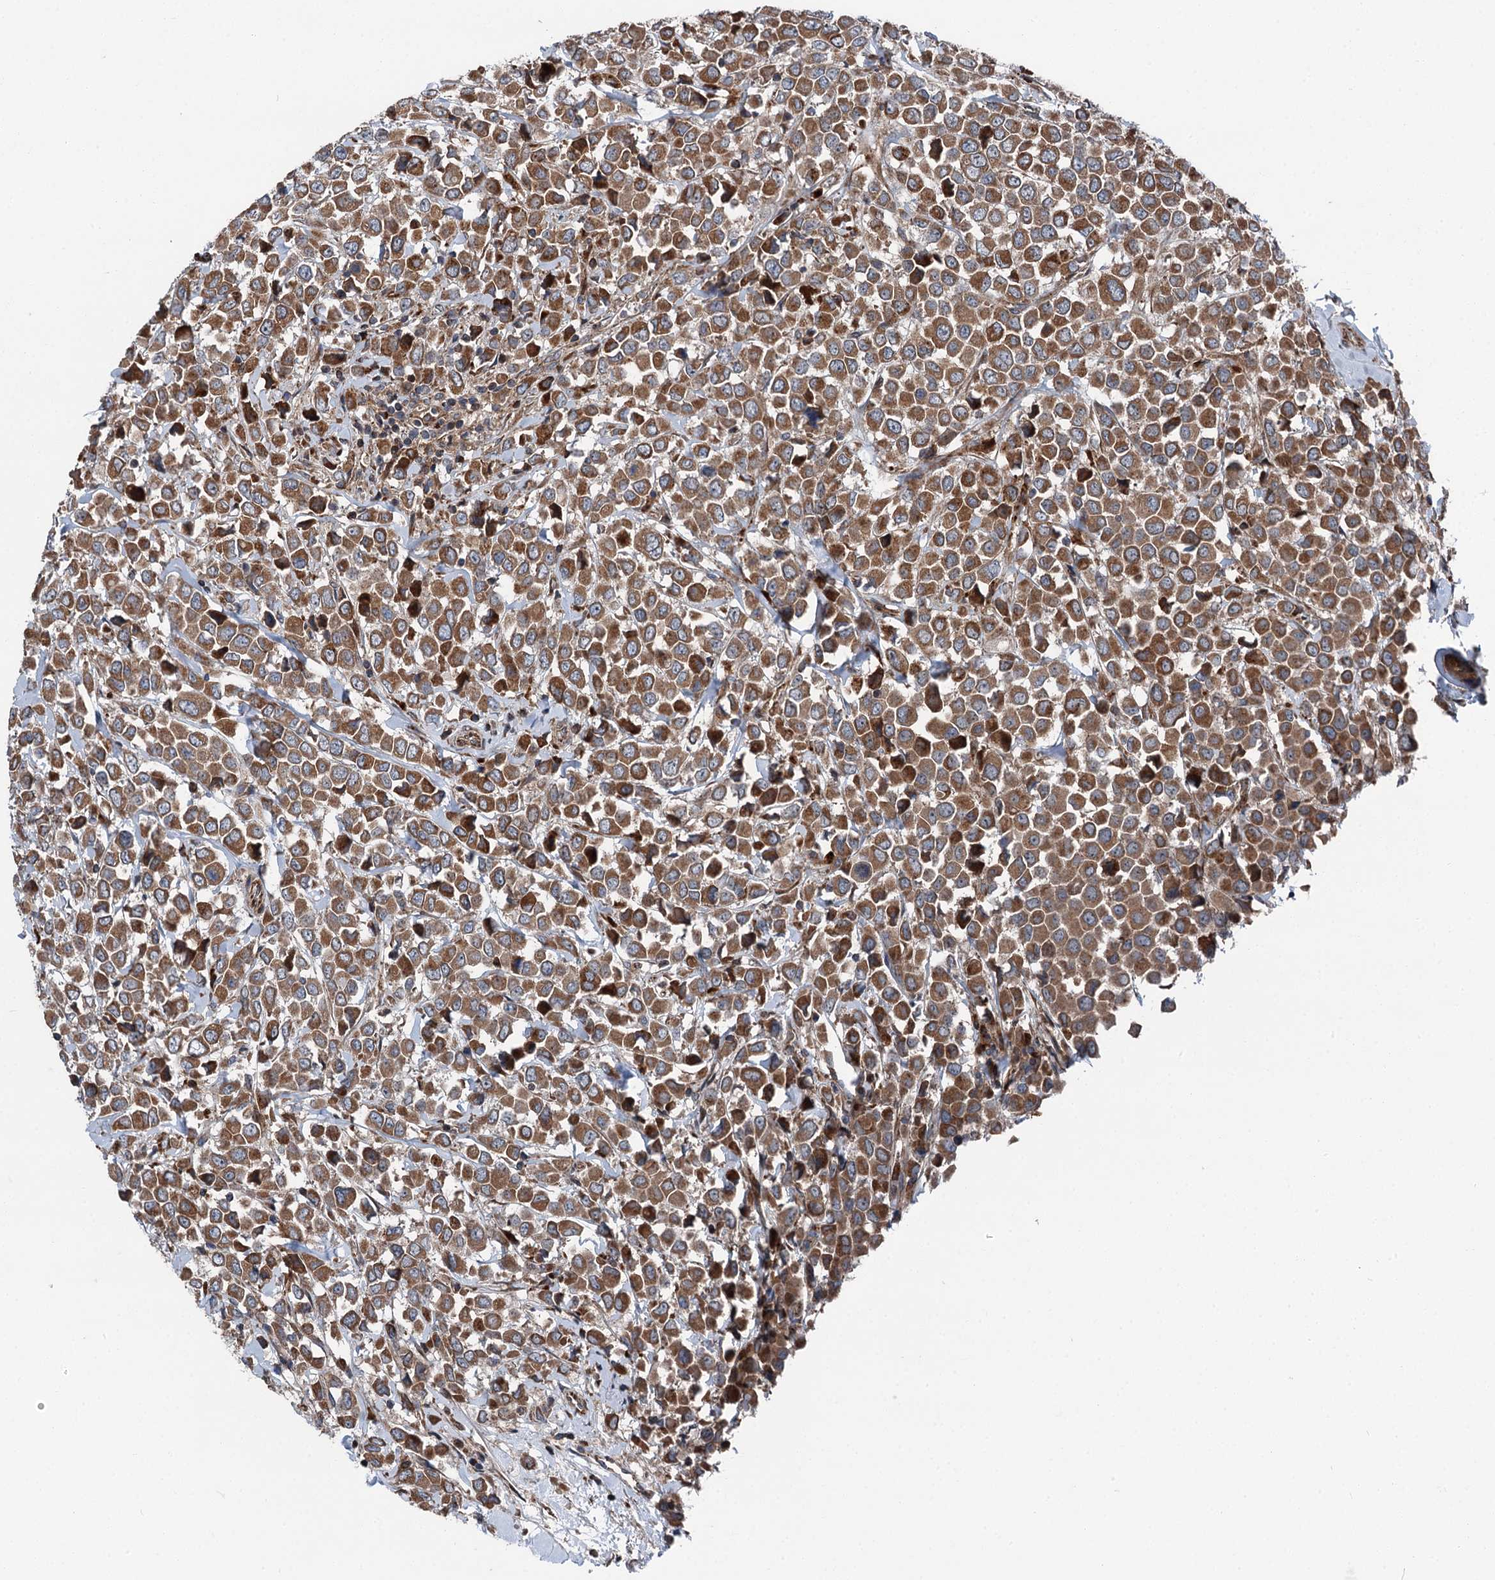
{"staining": {"intensity": "moderate", "quantity": ">75%", "location": "cytoplasmic/membranous"}, "tissue": "breast cancer", "cell_type": "Tumor cells", "image_type": "cancer", "snomed": [{"axis": "morphology", "description": "Duct carcinoma"}, {"axis": "topography", "description": "Breast"}], "caption": "A brown stain highlights moderate cytoplasmic/membranous staining of a protein in breast cancer tumor cells.", "gene": "POLR1D", "patient": {"sex": "female", "age": 61}}